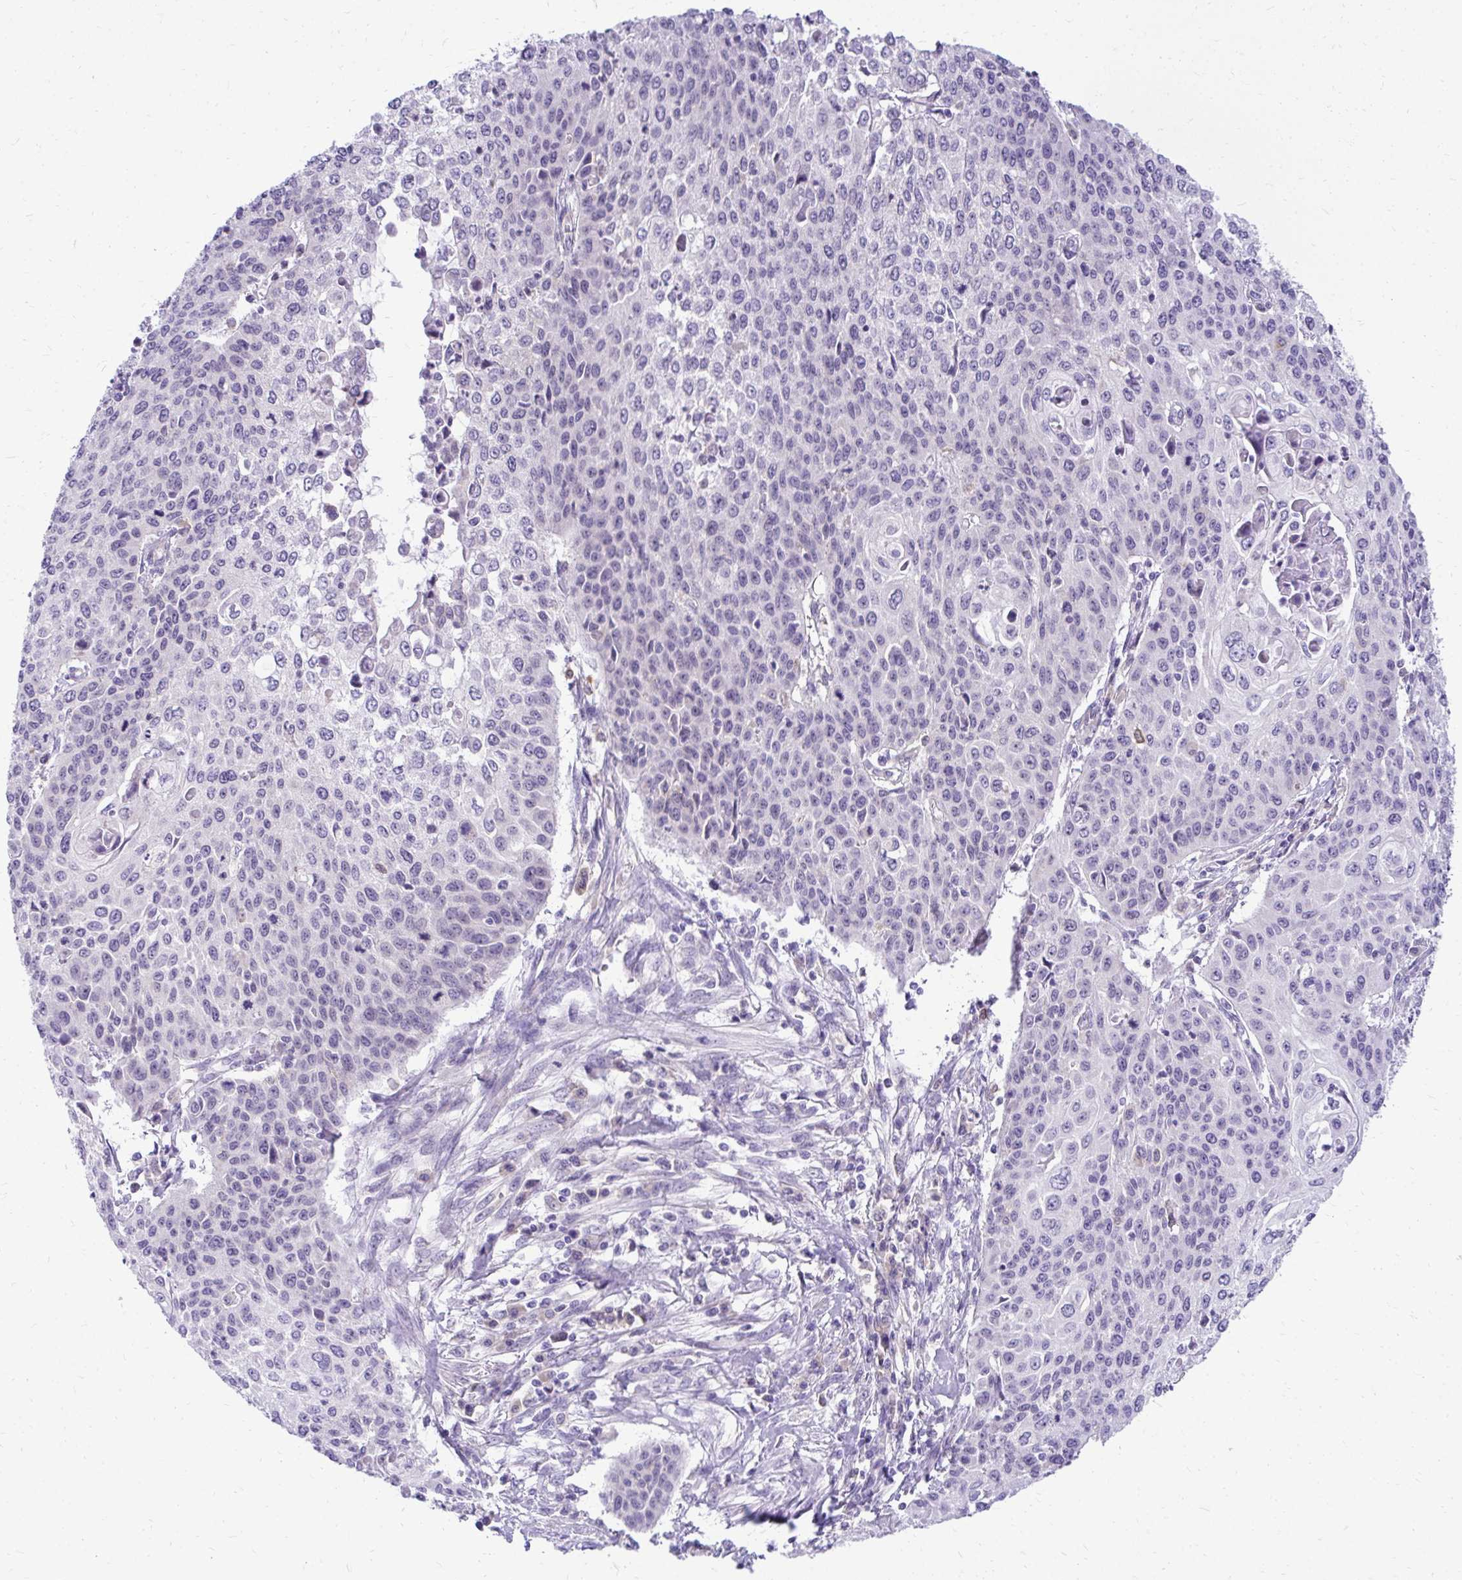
{"staining": {"intensity": "negative", "quantity": "none", "location": "none"}, "tissue": "cervical cancer", "cell_type": "Tumor cells", "image_type": "cancer", "snomed": [{"axis": "morphology", "description": "Squamous cell carcinoma, NOS"}, {"axis": "topography", "description": "Cervix"}], "caption": "Immunohistochemistry of human cervical cancer (squamous cell carcinoma) demonstrates no positivity in tumor cells.", "gene": "NIFK", "patient": {"sex": "female", "age": 65}}